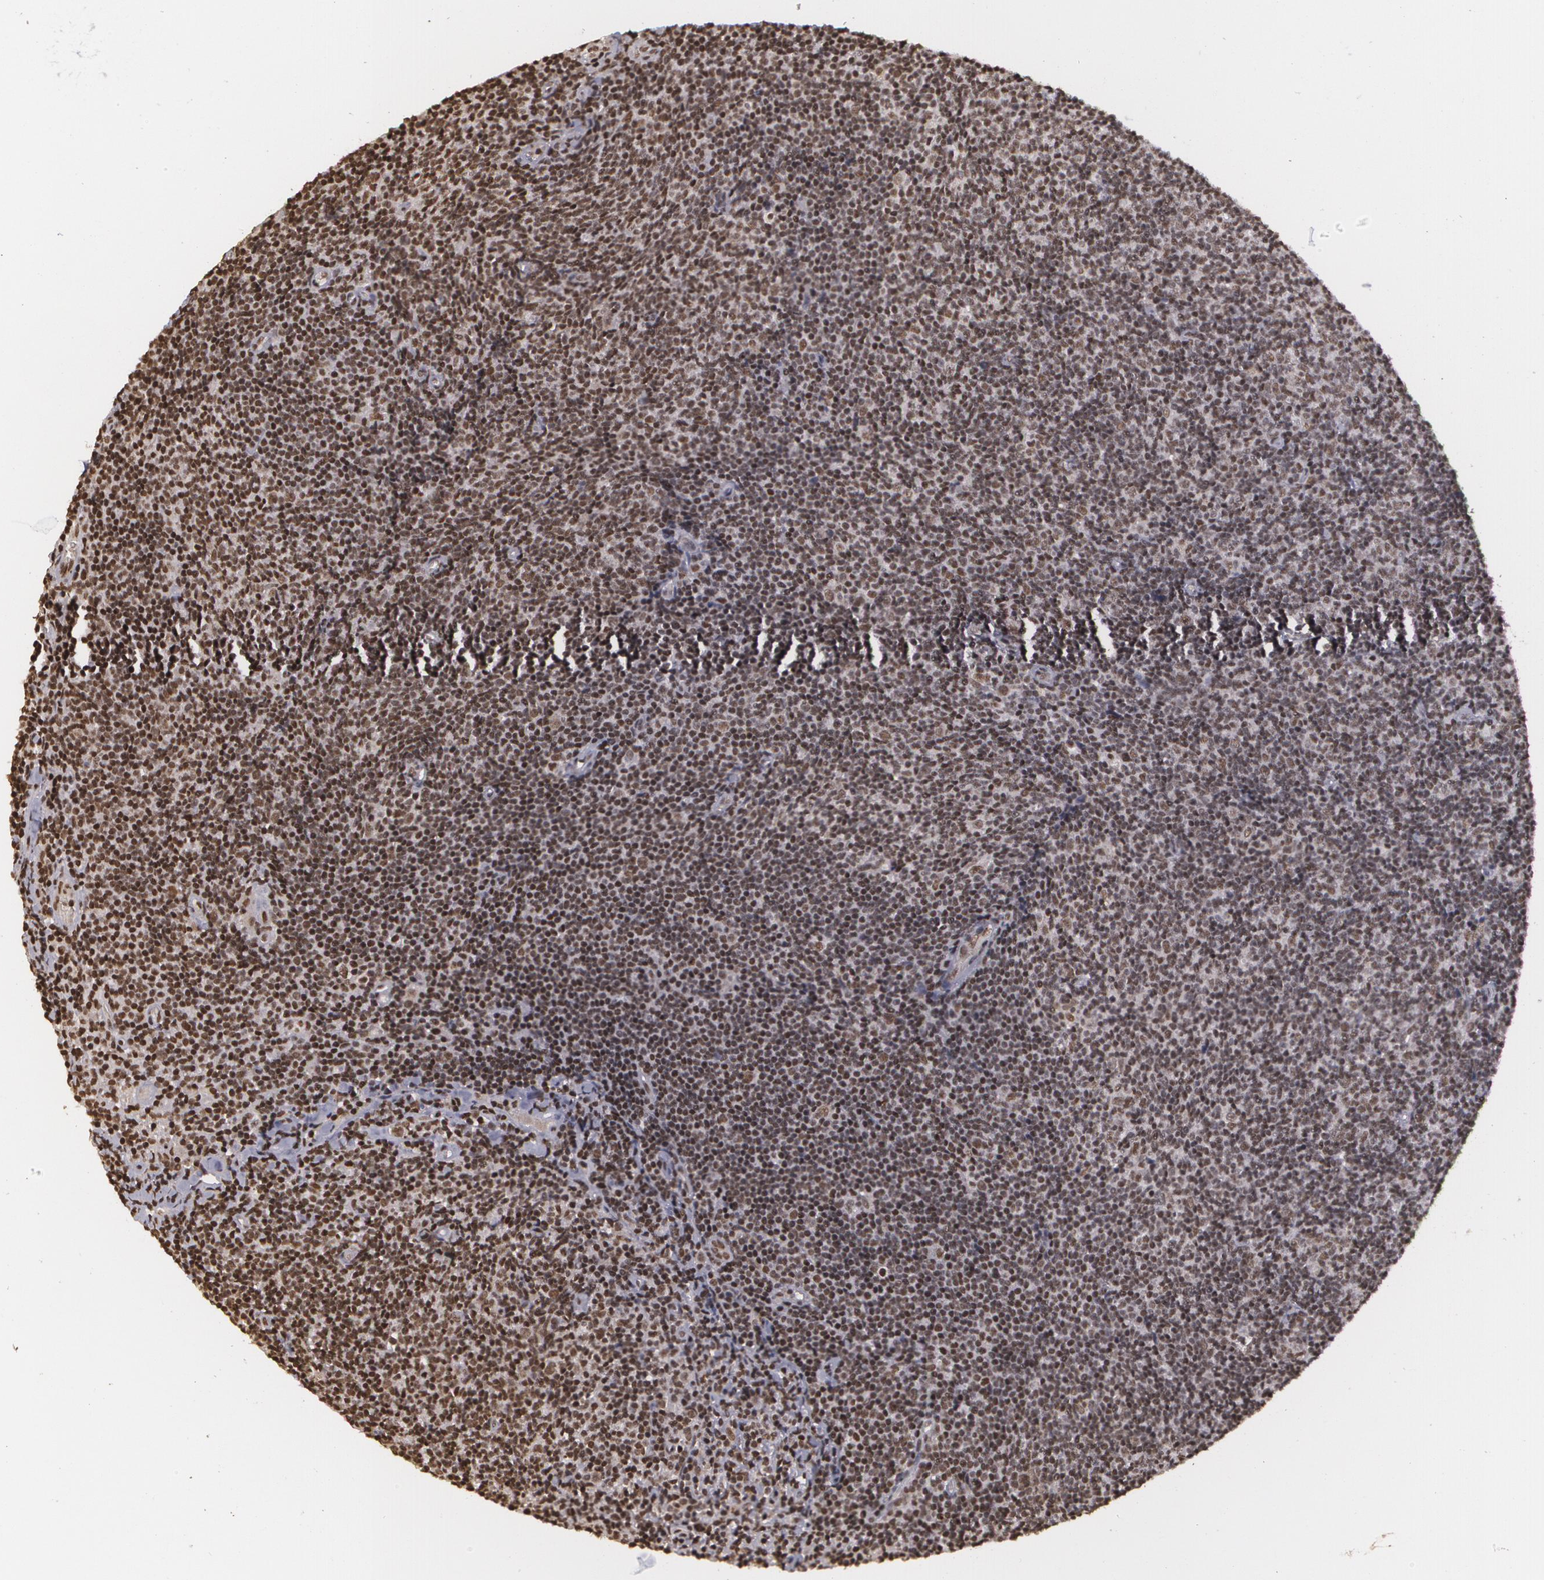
{"staining": {"intensity": "strong", "quantity": ">75%", "location": "nuclear"}, "tissue": "lymphoma", "cell_type": "Tumor cells", "image_type": "cancer", "snomed": [{"axis": "morphology", "description": "Malignant lymphoma, non-Hodgkin's type, Low grade"}, {"axis": "topography", "description": "Lymph node"}], "caption": "A brown stain labels strong nuclear staining of a protein in lymphoma tumor cells. Immunohistochemistry (ihc) stains the protein of interest in brown and the nuclei are stained blue.", "gene": "RXRB", "patient": {"sex": "male", "age": 49}}